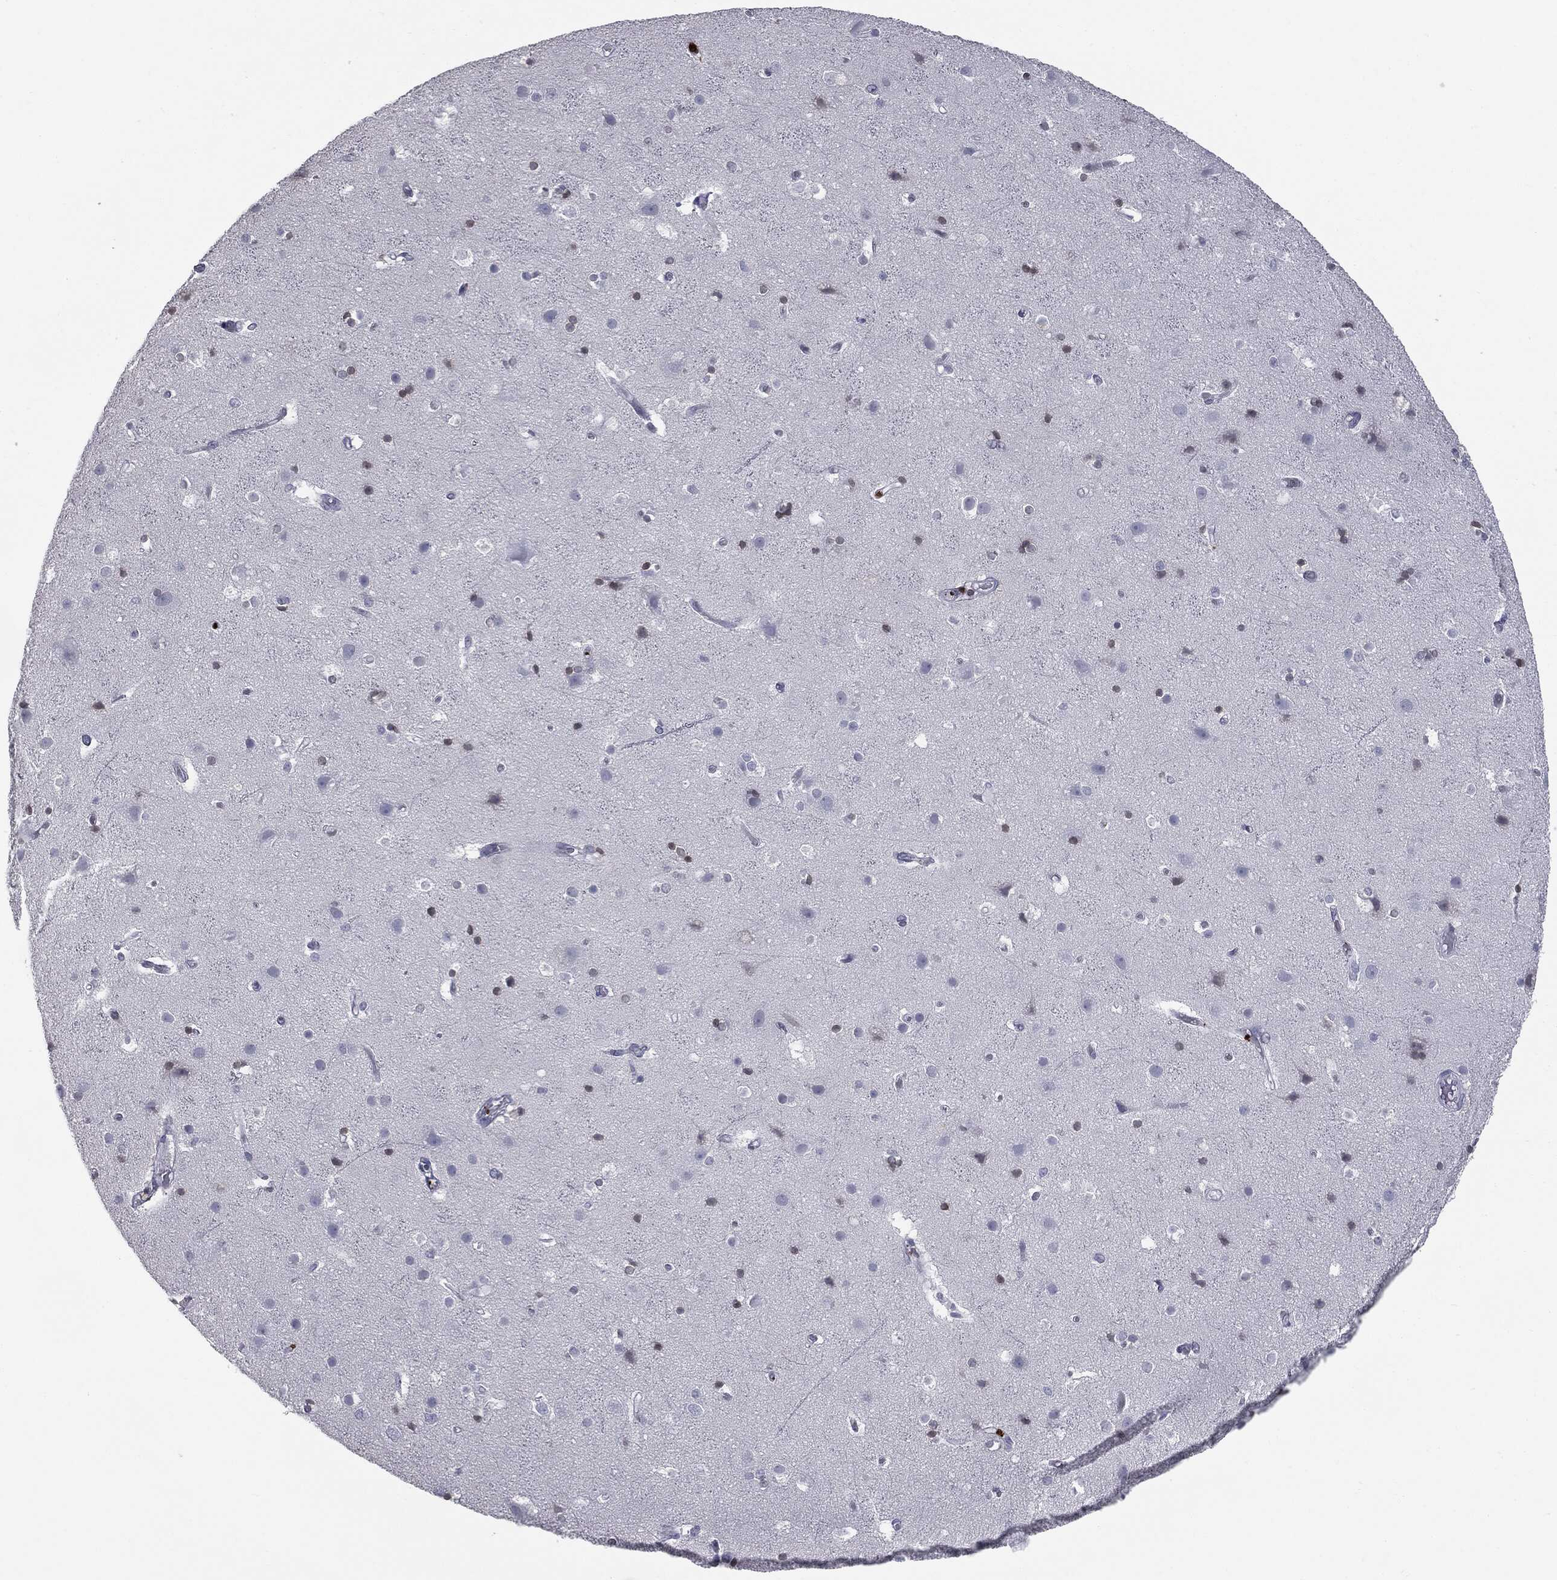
{"staining": {"intensity": "negative", "quantity": "none", "location": "none"}, "tissue": "cerebral cortex", "cell_type": "Endothelial cells", "image_type": "normal", "snomed": [{"axis": "morphology", "description": "Normal tissue, NOS"}, {"axis": "topography", "description": "Cerebral cortex"}], "caption": "This is an immunohistochemistry (IHC) histopathology image of benign cerebral cortex. There is no positivity in endothelial cells.", "gene": "ALDOB", "patient": {"sex": "female", "age": 52}}